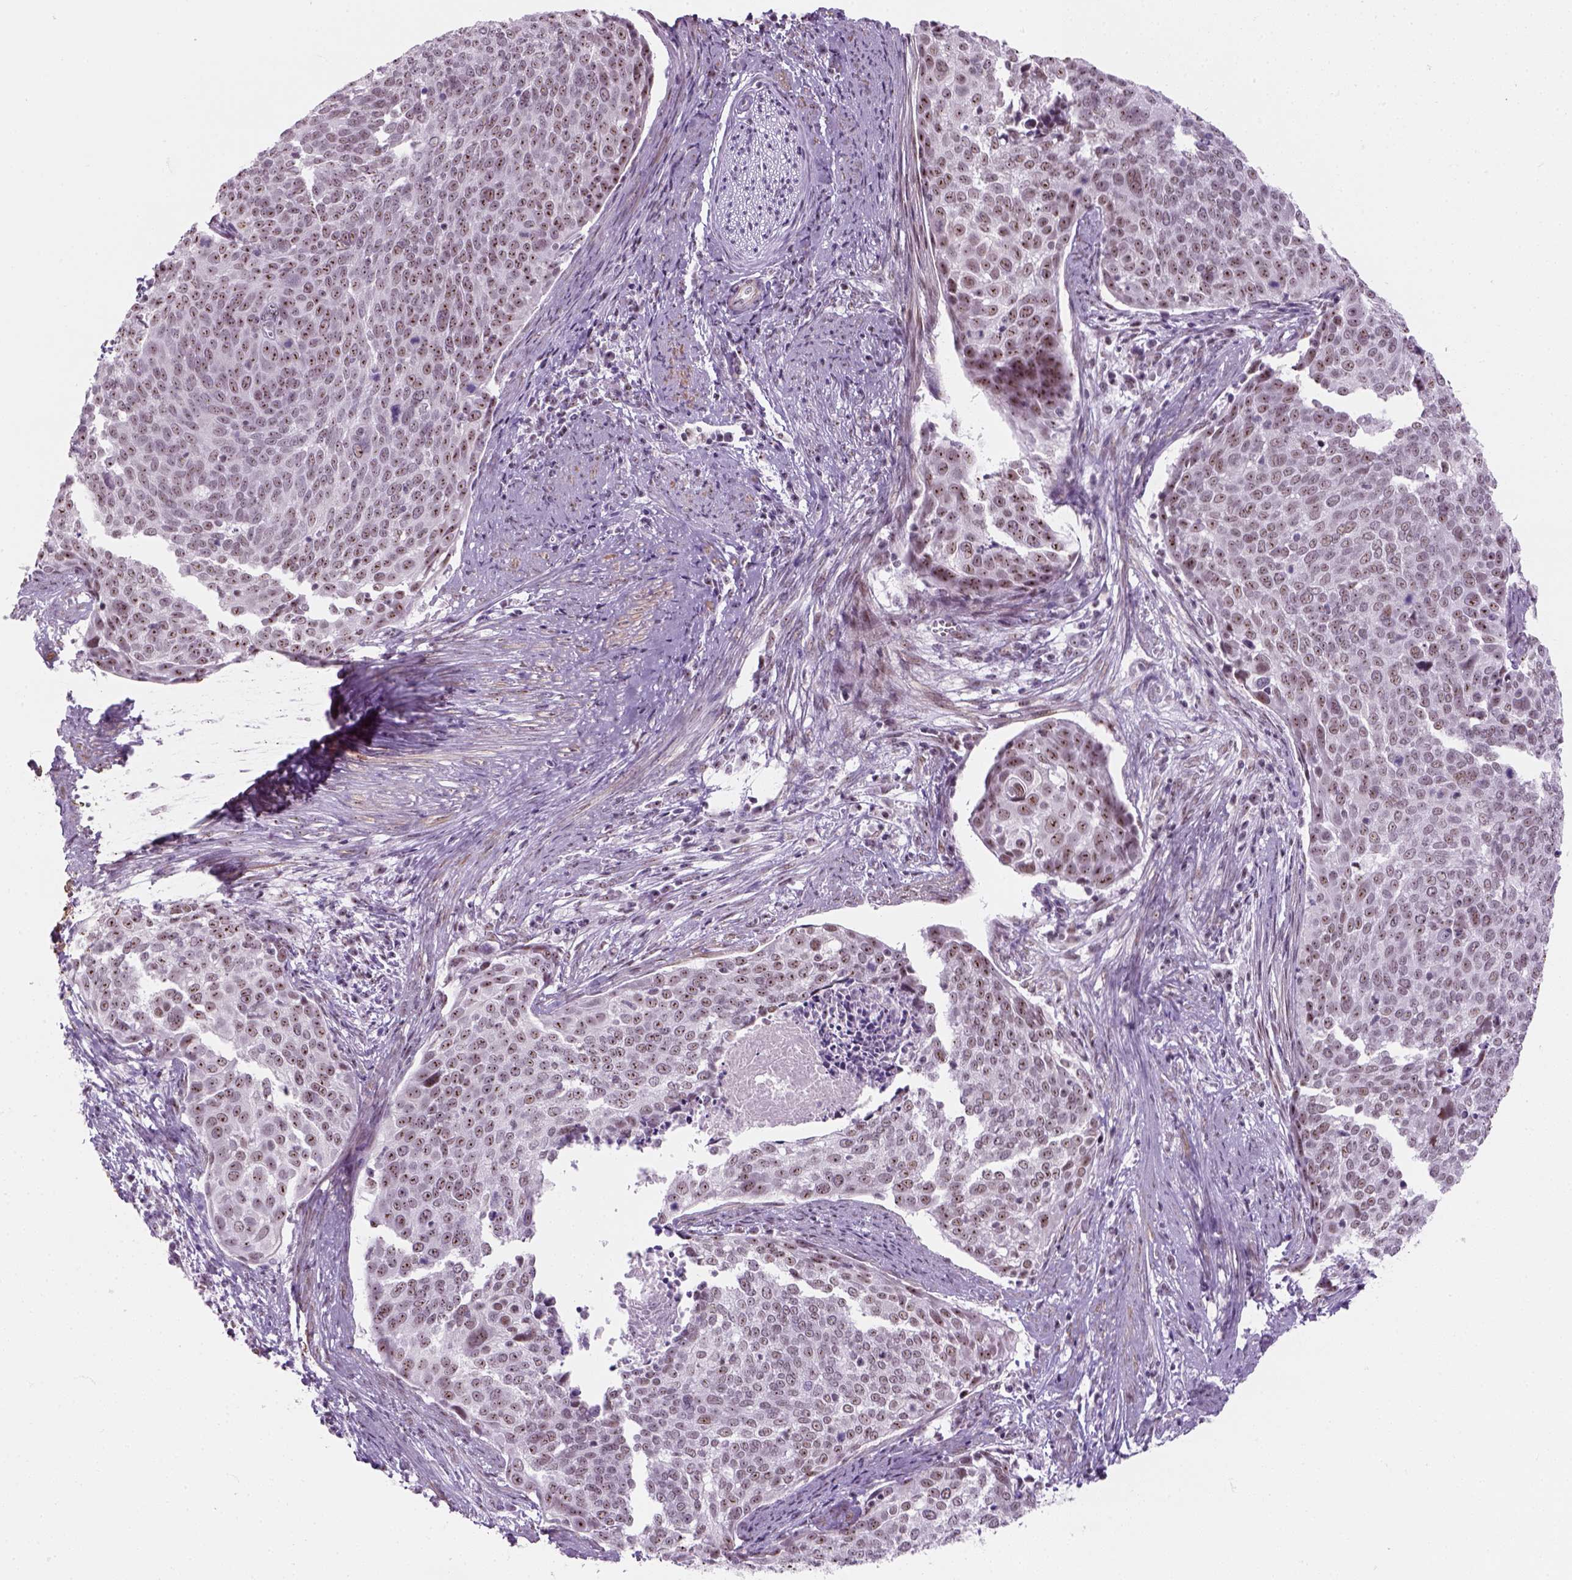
{"staining": {"intensity": "weak", "quantity": ">75%", "location": "nuclear"}, "tissue": "cervical cancer", "cell_type": "Tumor cells", "image_type": "cancer", "snomed": [{"axis": "morphology", "description": "Squamous cell carcinoma, NOS"}, {"axis": "topography", "description": "Cervix"}], "caption": "This is an image of immunohistochemistry staining of cervical cancer, which shows weak expression in the nuclear of tumor cells.", "gene": "ZNF865", "patient": {"sex": "female", "age": 39}}